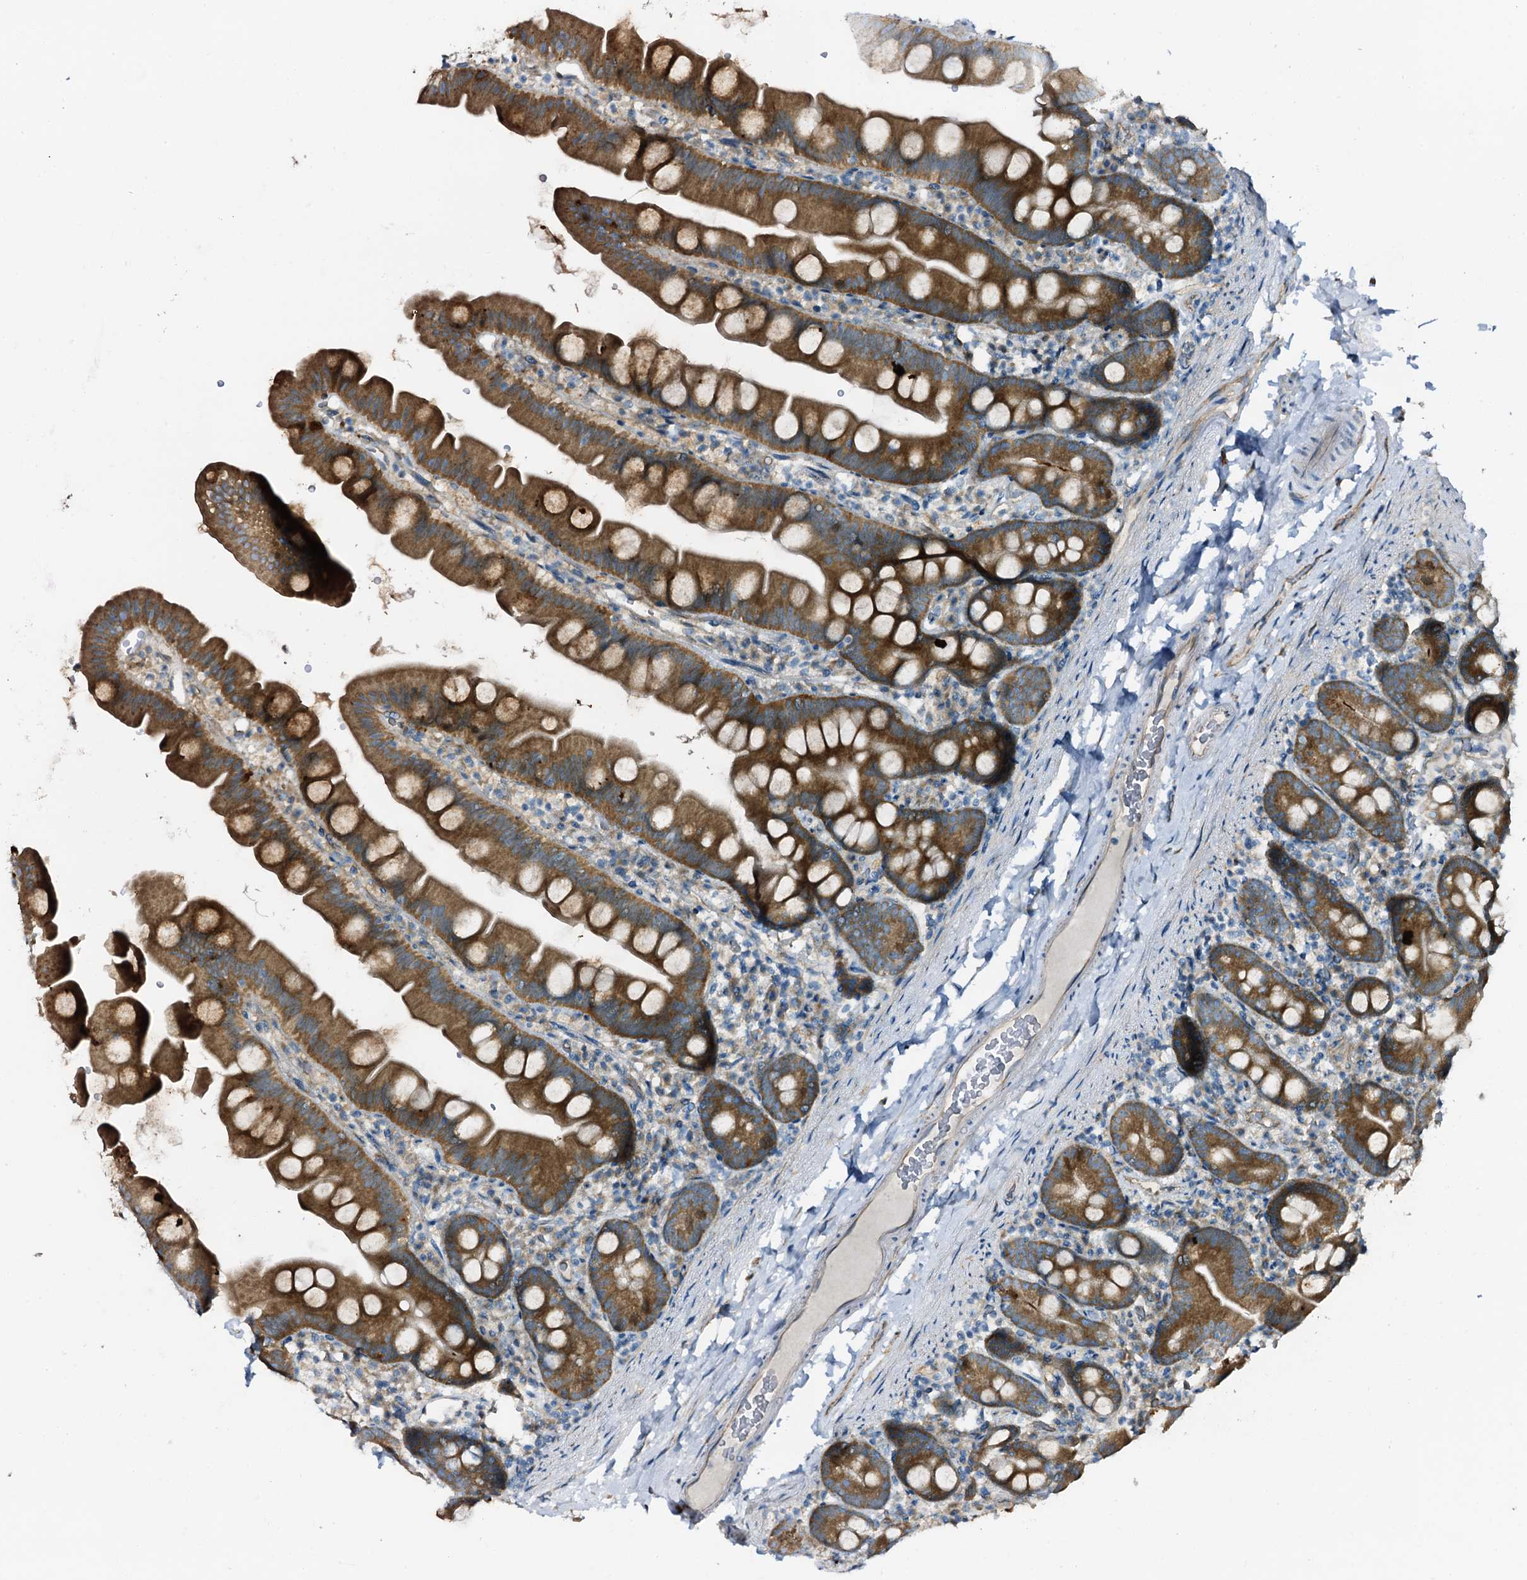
{"staining": {"intensity": "moderate", "quantity": ">75%", "location": "cytoplasmic/membranous"}, "tissue": "small intestine", "cell_type": "Glandular cells", "image_type": "normal", "snomed": [{"axis": "morphology", "description": "Normal tissue, NOS"}, {"axis": "topography", "description": "Small intestine"}], "caption": "Glandular cells display moderate cytoplasmic/membranous staining in approximately >75% of cells in benign small intestine. The protein of interest is stained brown, and the nuclei are stained in blue (DAB (3,3'-diaminobenzidine) IHC with brightfield microscopy, high magnification).", "gene": "STARD13", "patient": {"sex": "female", "age": 68}}